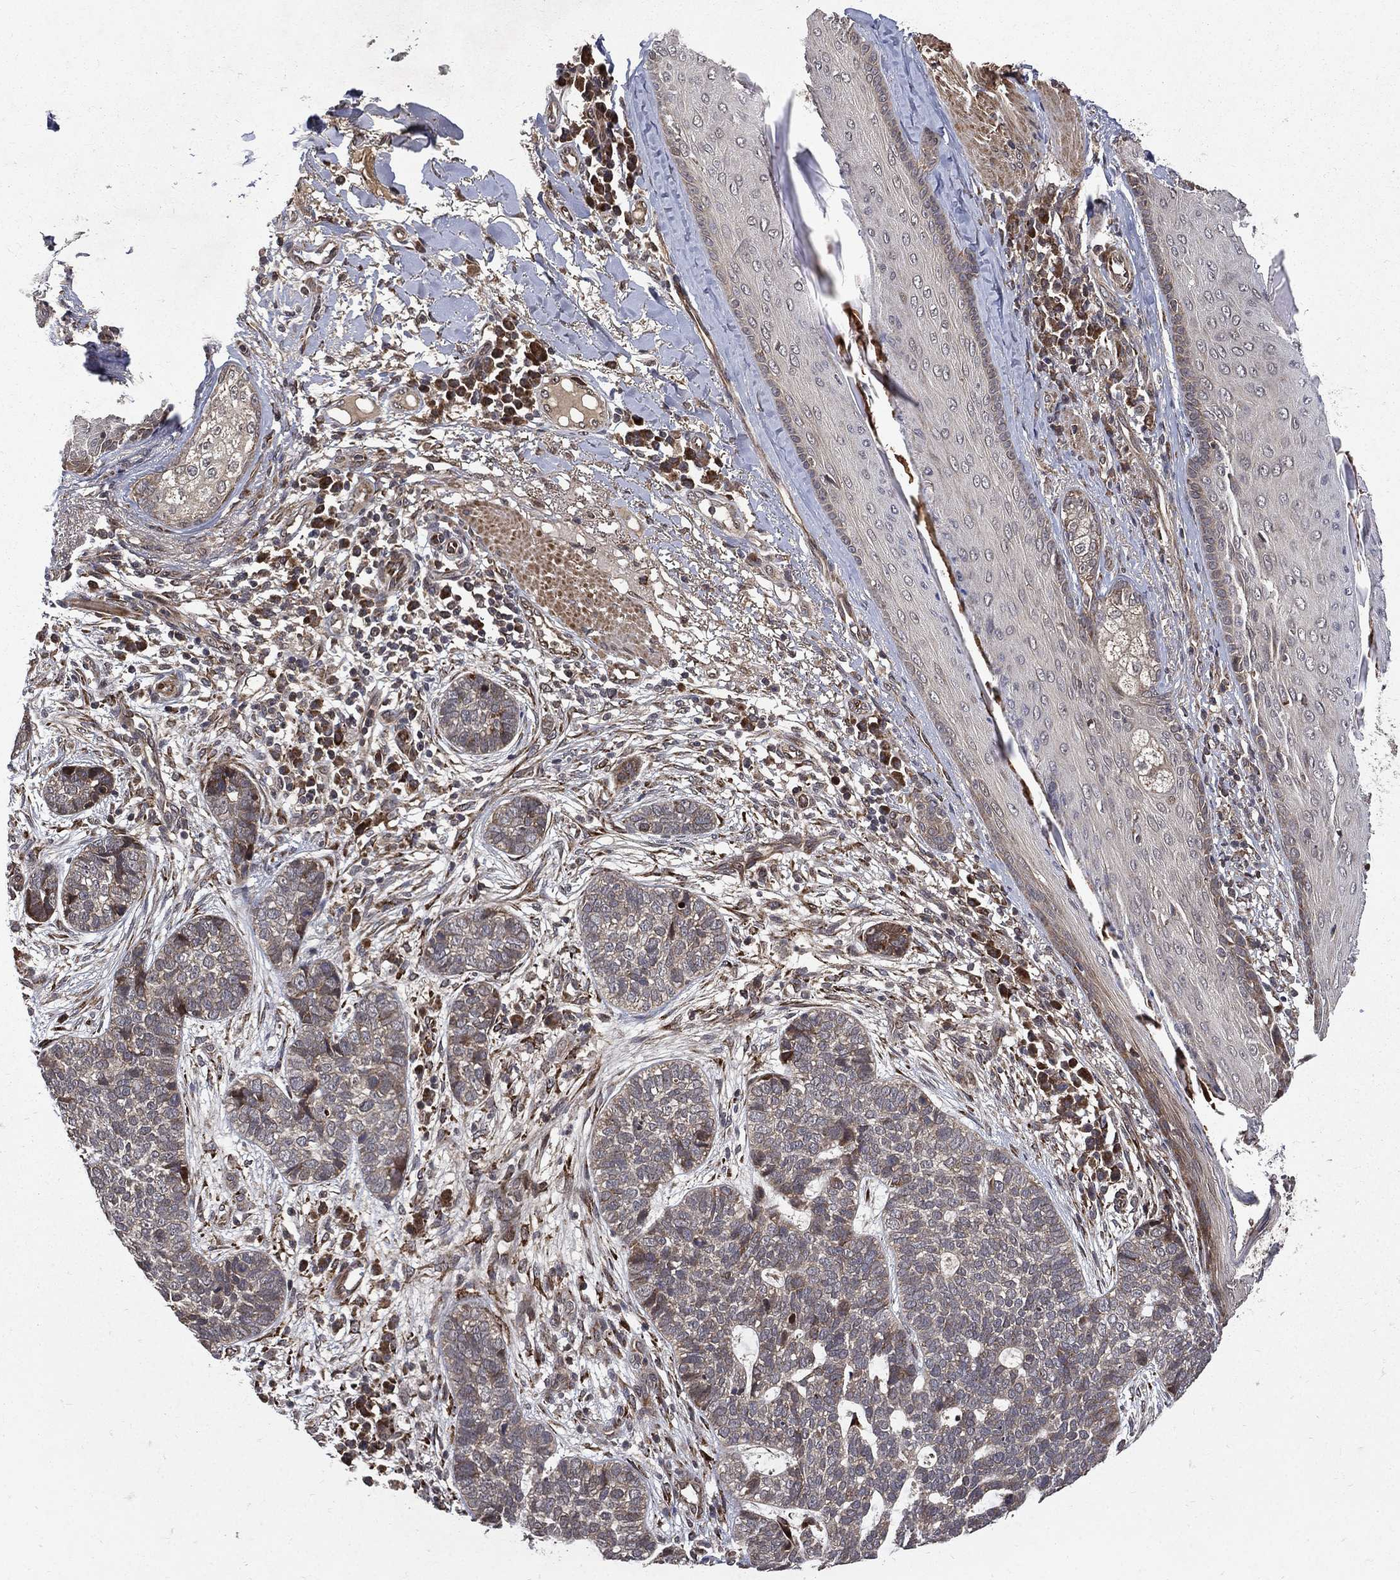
{"staining": {"intensity": "moderate", "quantity": "<25%", "location": "cytoplasmic/membranous"}, "tissue": "skin cancer", "cell_type": "Tumor cells", "image_type": "cancer", "snomed": [{"axis": "morphology", "description": "Squamous cell carcinoma, NOS"}, {"axis": "topography", "description": "Skin"}], "caption": "Squamous cell carcinoma (skin) stained with immunohistochemistry reveals moderate cytoplasmic/membranous staining in about <25% of tumor cells.", "gene": "RAB11FIP4", "patient": {"sex": "male", "age": 88}}